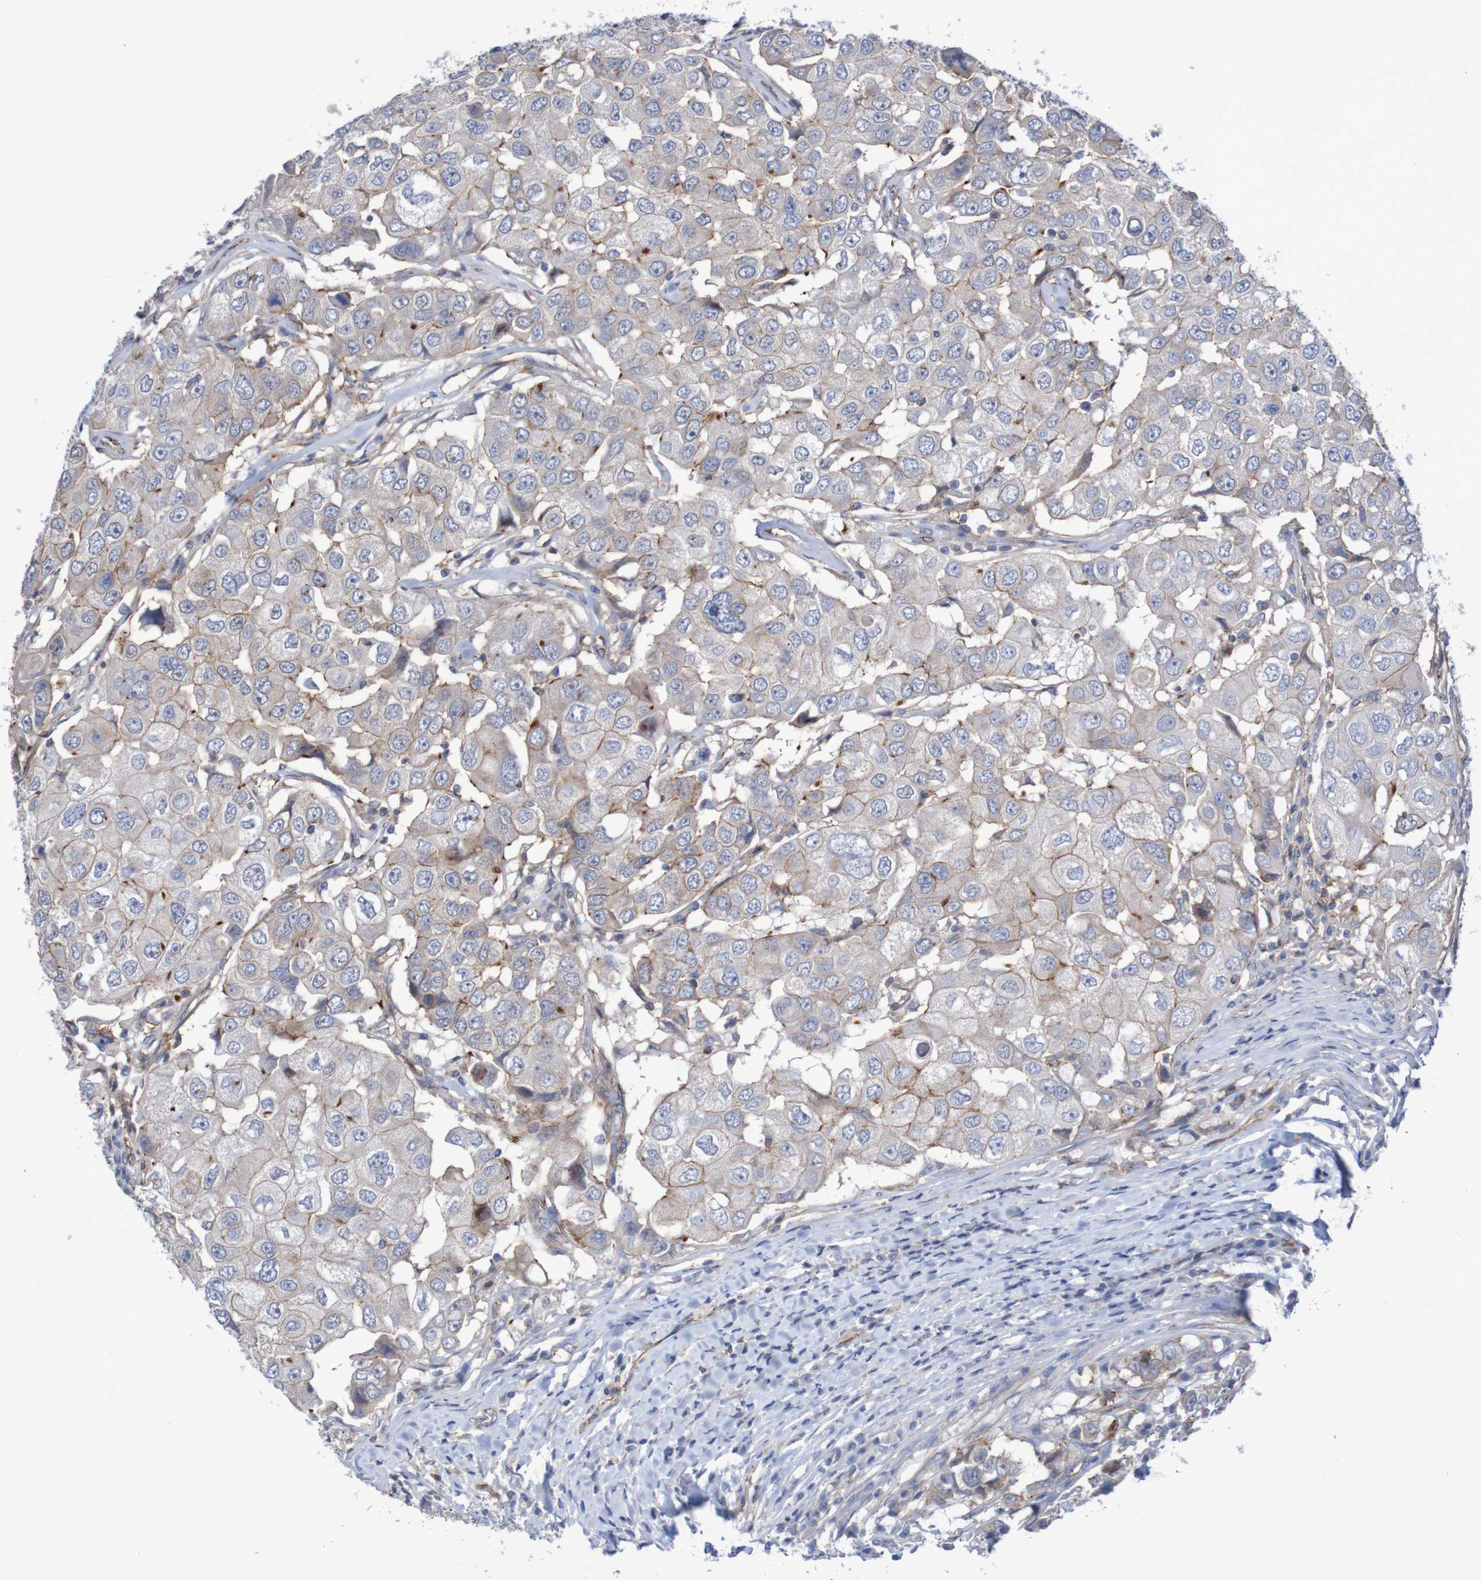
{"staining": {"intensity": "moderate", "quantity": "<25%", "location": "cytoplasmic/membranous"}, "tissue": "breast cancer", "cell_type": "Tumor cells", "image_type": "cancer", "snomed": [{"axis": "morphology", "description": "Duct carcinoma"}, {"axis": "topography", "description": "Breast"}], "caption": "Protein staining of breast invasive ductal carcinoma tissue displays moderate cytoplasmic/membranous positivity in about <25% of tumor cells.", "gene": "NECTIN2", "patient": {"sex": "female", "age": 27}}